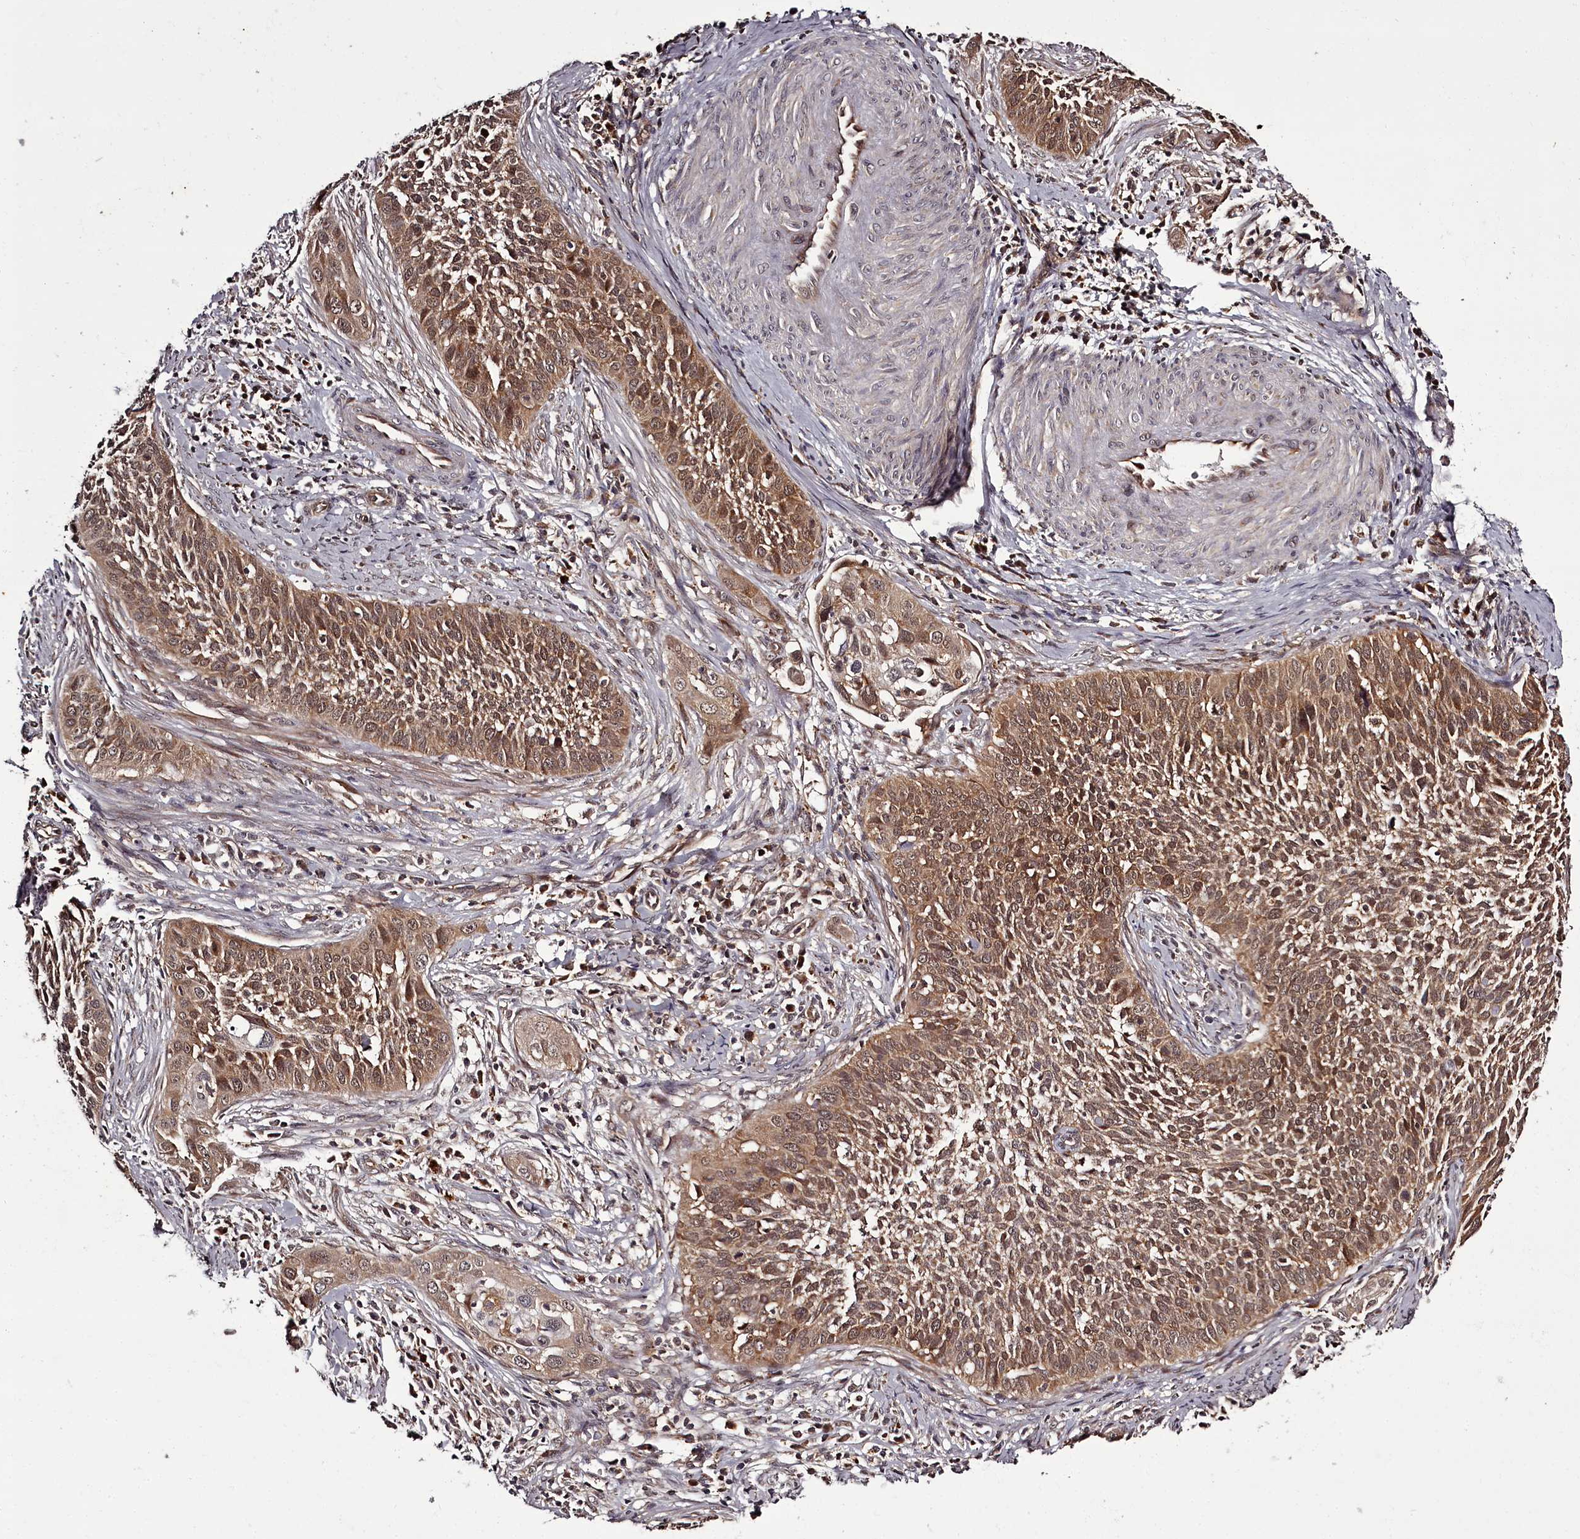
{"staining": {"intensity": "moderate", "quantity": ">75%", "location": "cytoplasmic/membranous,nuclear"}, "tissue": "cervical cancer", "cell_type": "Tumor cells", "image_type": "cancer", "snomed": [{"axis": "morphology", "description": "Squamous cell carcinoma, NOS"}, {"axis": "topography", "description": "Cervix"}], "caption": "Human cervical cancer (squamous cell carcinoma) stained with a protein marker reveals moderate staining in tumor cells.", "gene": "PCBP2", "patient": {"sex": "female", "age": 34}}